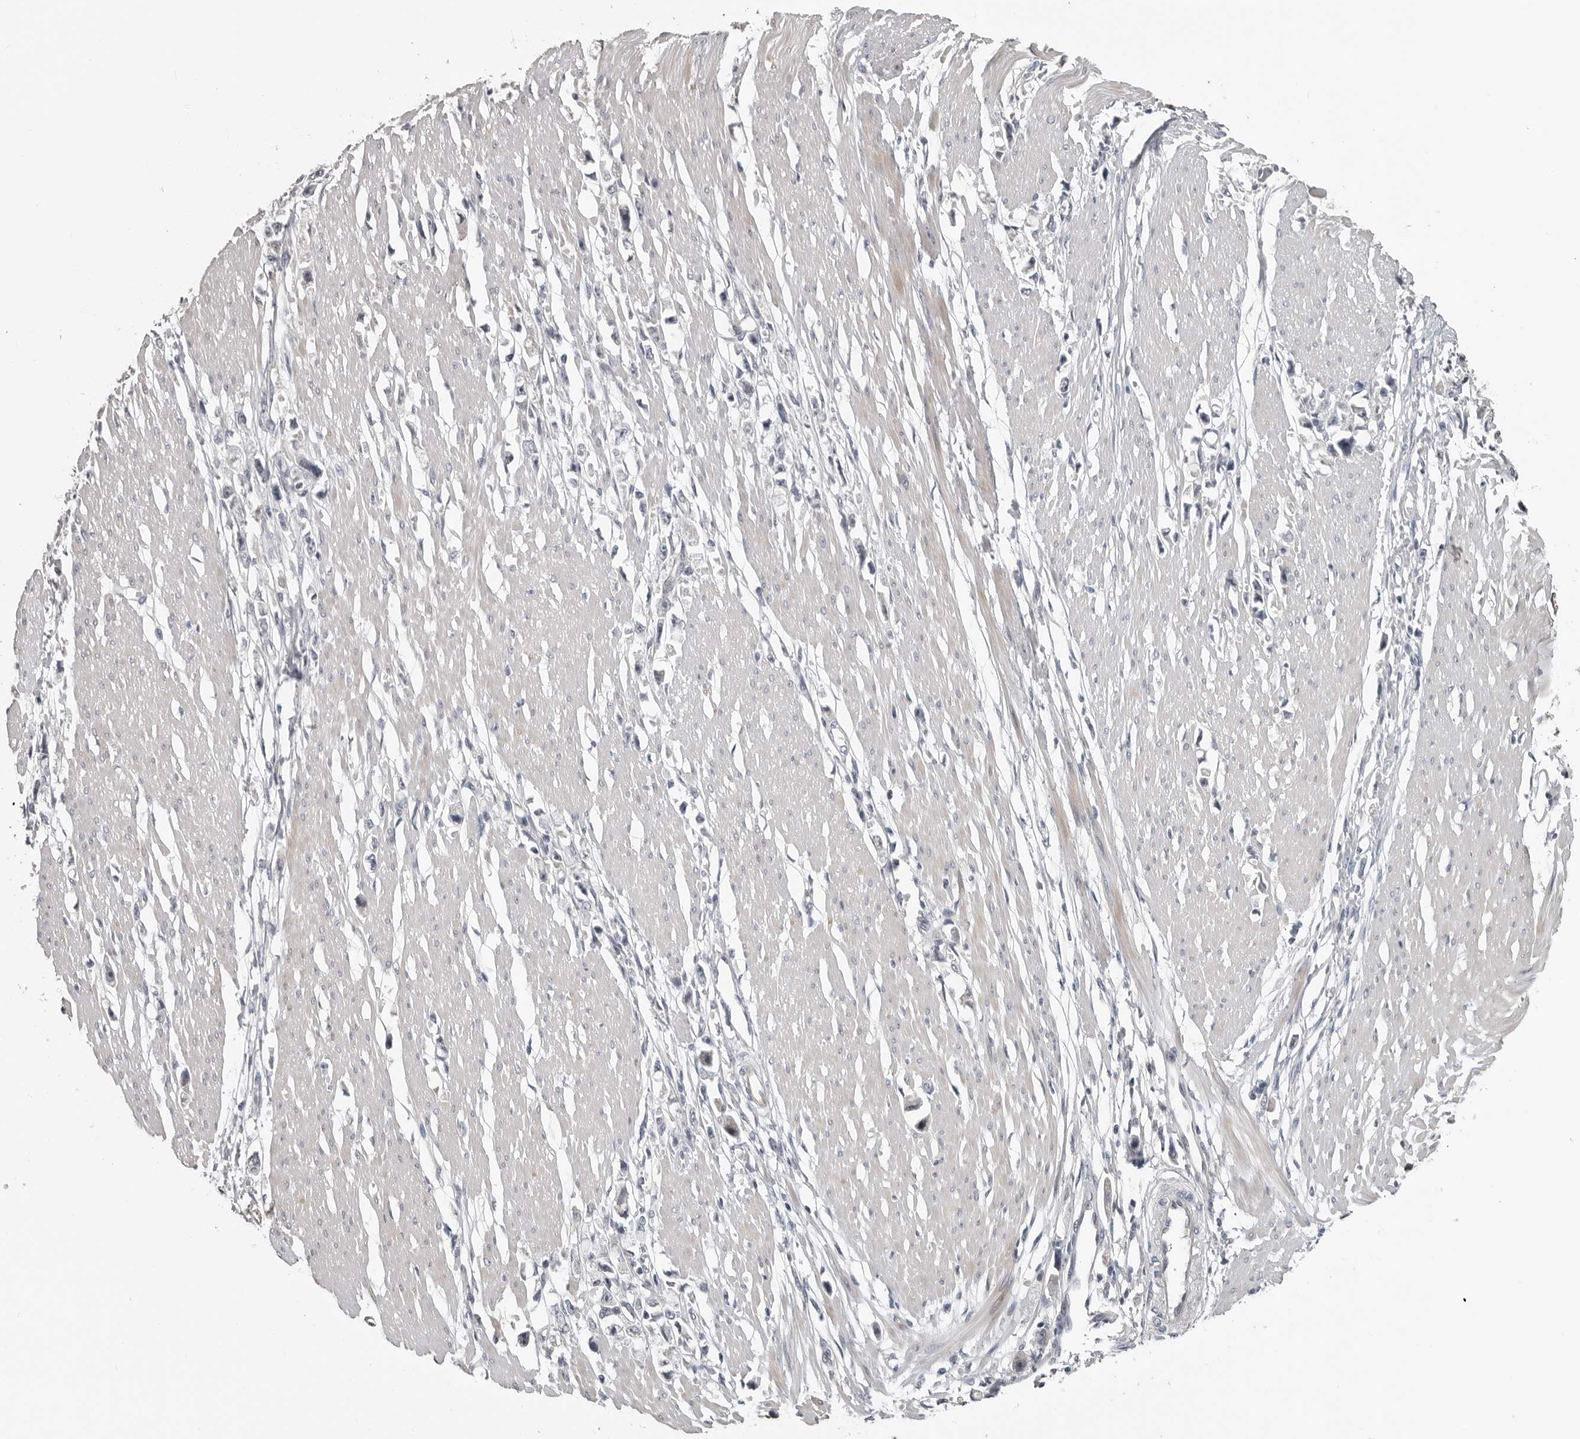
{"staining": {"intensity": "negative", "quantity": "none", "location": "none"}, "tissue": "stomach cancer", "cell_type": "Tumor cells", "image_type": "cancer", "snomed": [{"axis": "morphology", "description": "Adenocarcinoma, NOS"}, {"axis": "topography", "description": "Stomach"}], "caption": "Immunohistochemical staining of human adenocarcinoma (stomach) reveals no significant expression in tumor cells.", "gene": "PRRX2", "patient": {"sex": "female", "age": 59}}